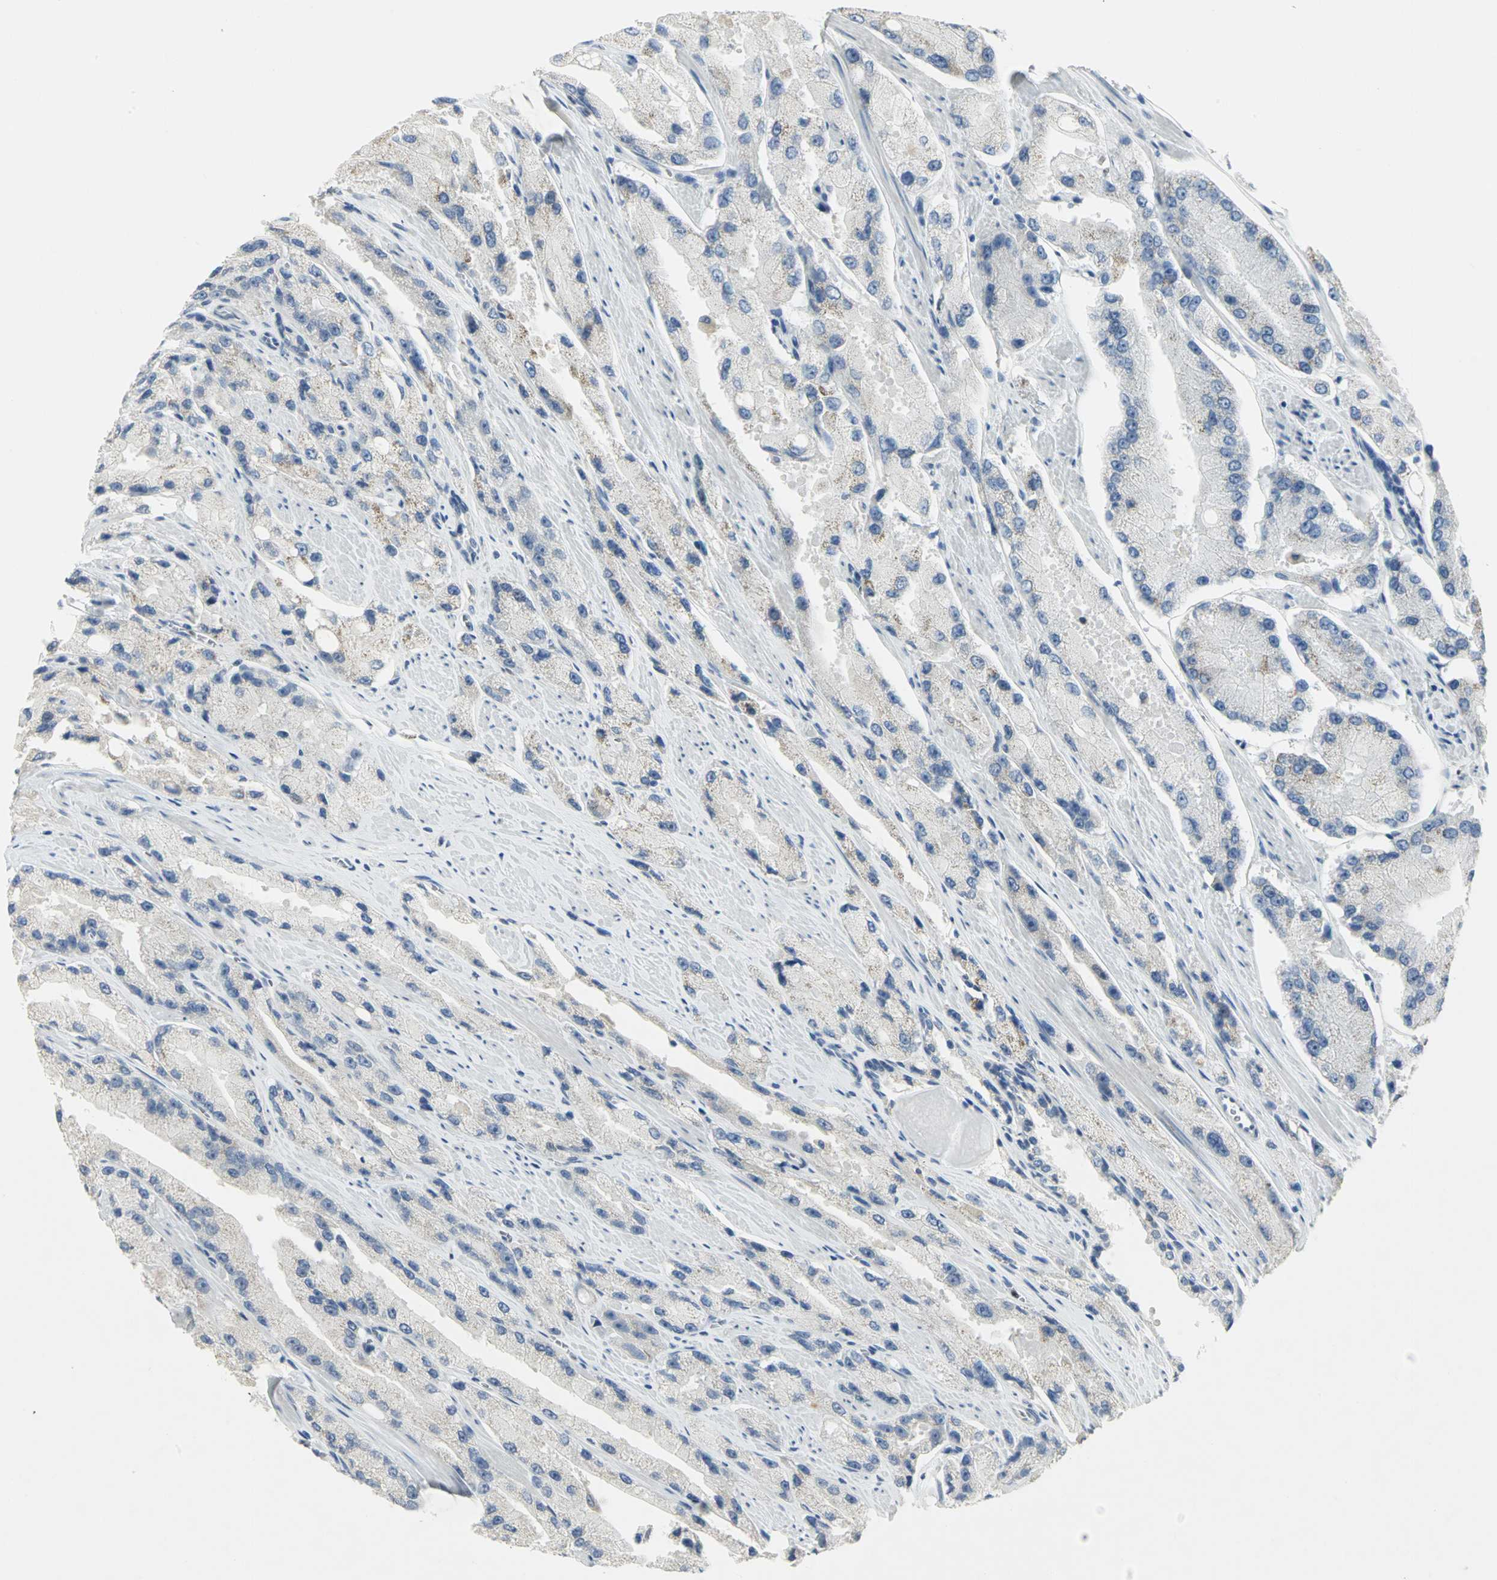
{"staining": {"intensity": "negative", "quantity": "none", "location": "none"}, "tissue": "prostate cancer", "cell_type": "Tumor cells", "image_type": "cancer", "snomed": [{"axis": "morphology", "description": "Adenocarcinoma, High grade"}, {"axis": "topography", "description": "Prostate"}], "caption": "Immunohistochemistry (IHC) photomicrograph of human adenocarcinoma (high-grade) (prostate) stained for a protein (brown), which demonstrates no staining in tumor cells. The staining was performed using DAB to visualize the protein expression in brown, while the nuclei were stained in blue with hematoxylin (Magnification: 20x).", "gene": "BCL6", "patient": {"sex": "male", "age": 58}}